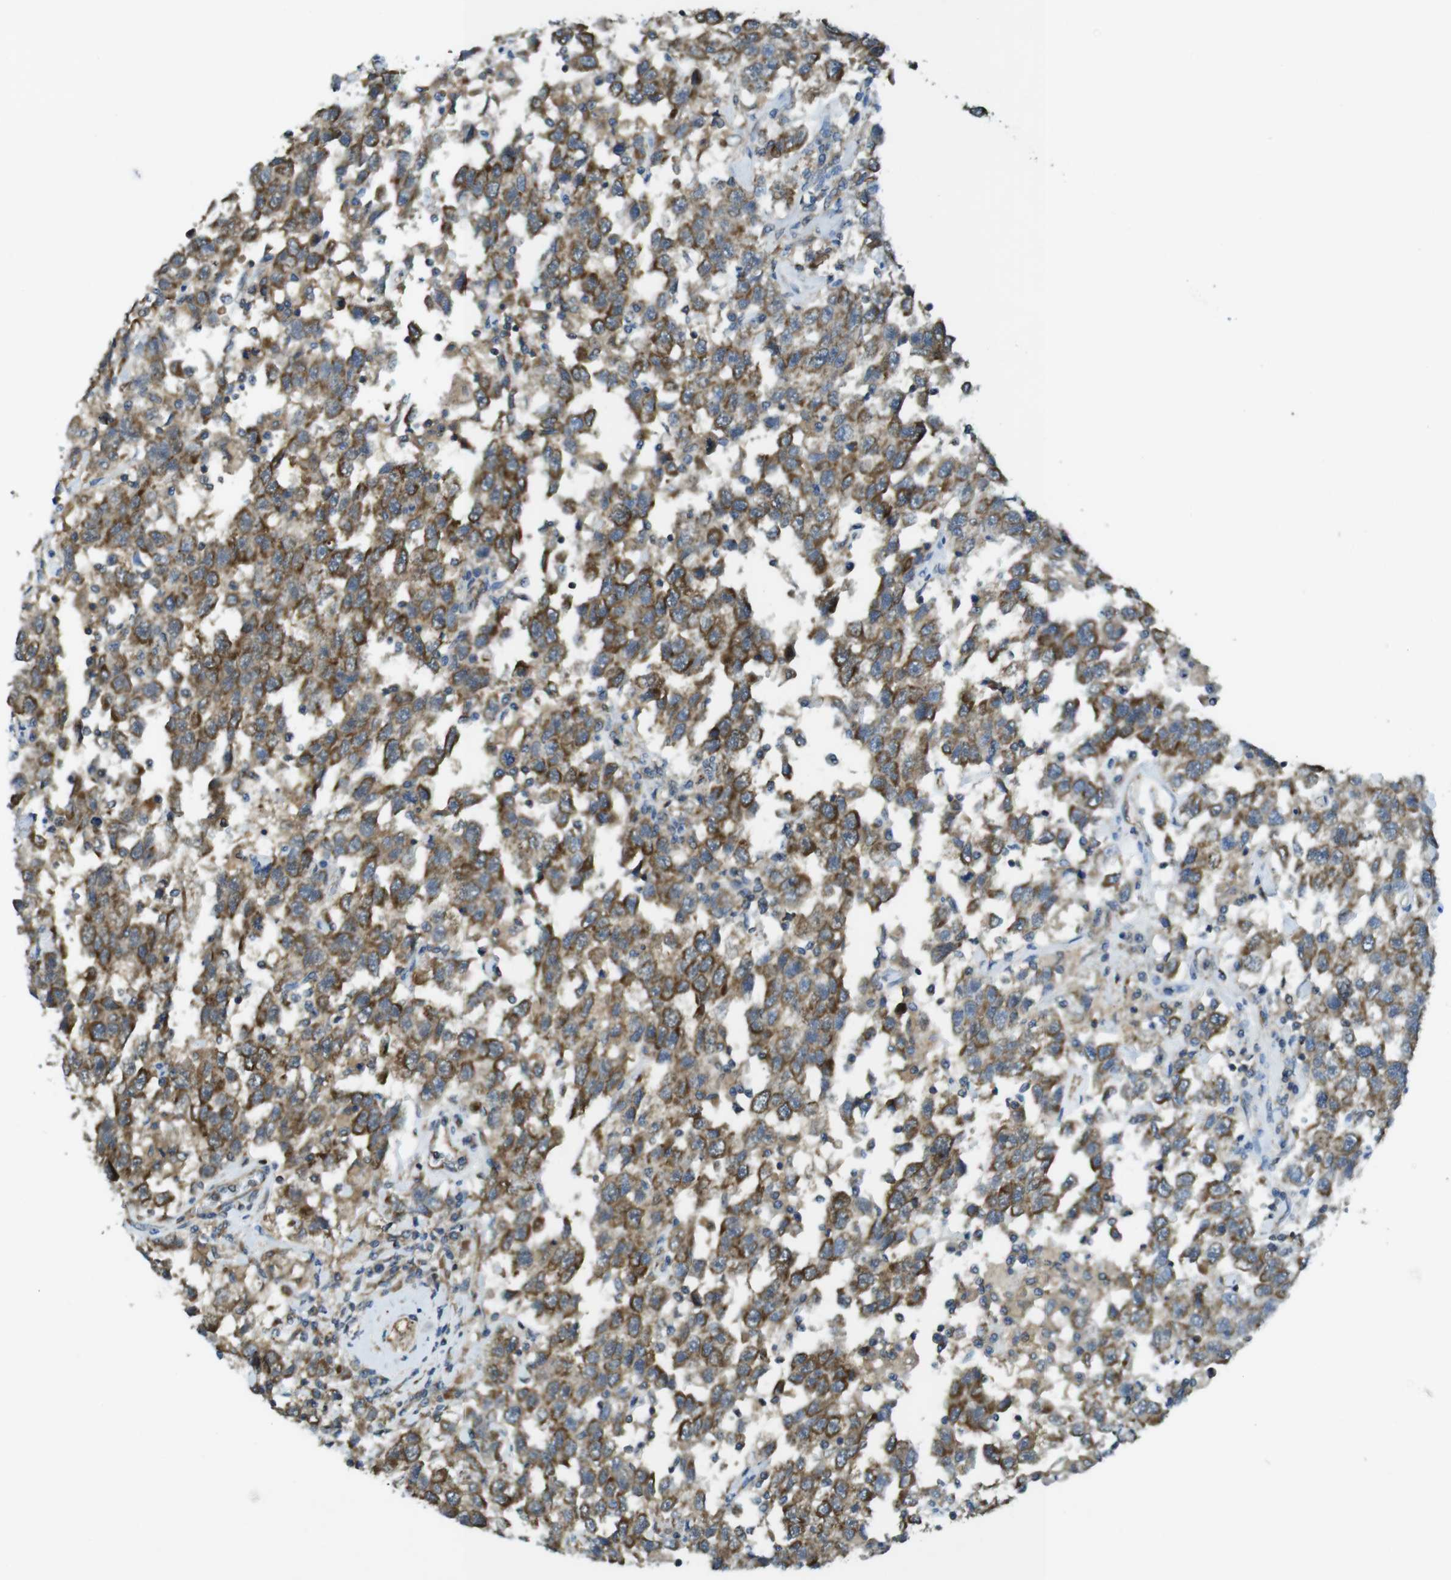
{"staining": {"intensity": "moderate", "quantity": ">75%", "location": "cytoplasmic/membranous"}, "tissue": "testis cancer", "cell_type": "Tumor cells", "image_type": "cancer", "snomed": [{"axis": "morphology", "description": "Seminoma, NOS"}, {"axis": "topography", "description": "Testis"}], "caption": "Human testis cancer (seminoma) stained for a protein (brown) exhibits moderate cytoplasmic/membranous positive positivity in about >75% of tumor cells.", "gene": "BRI3BP", "patient": {"sex": "male", "age": 41}}